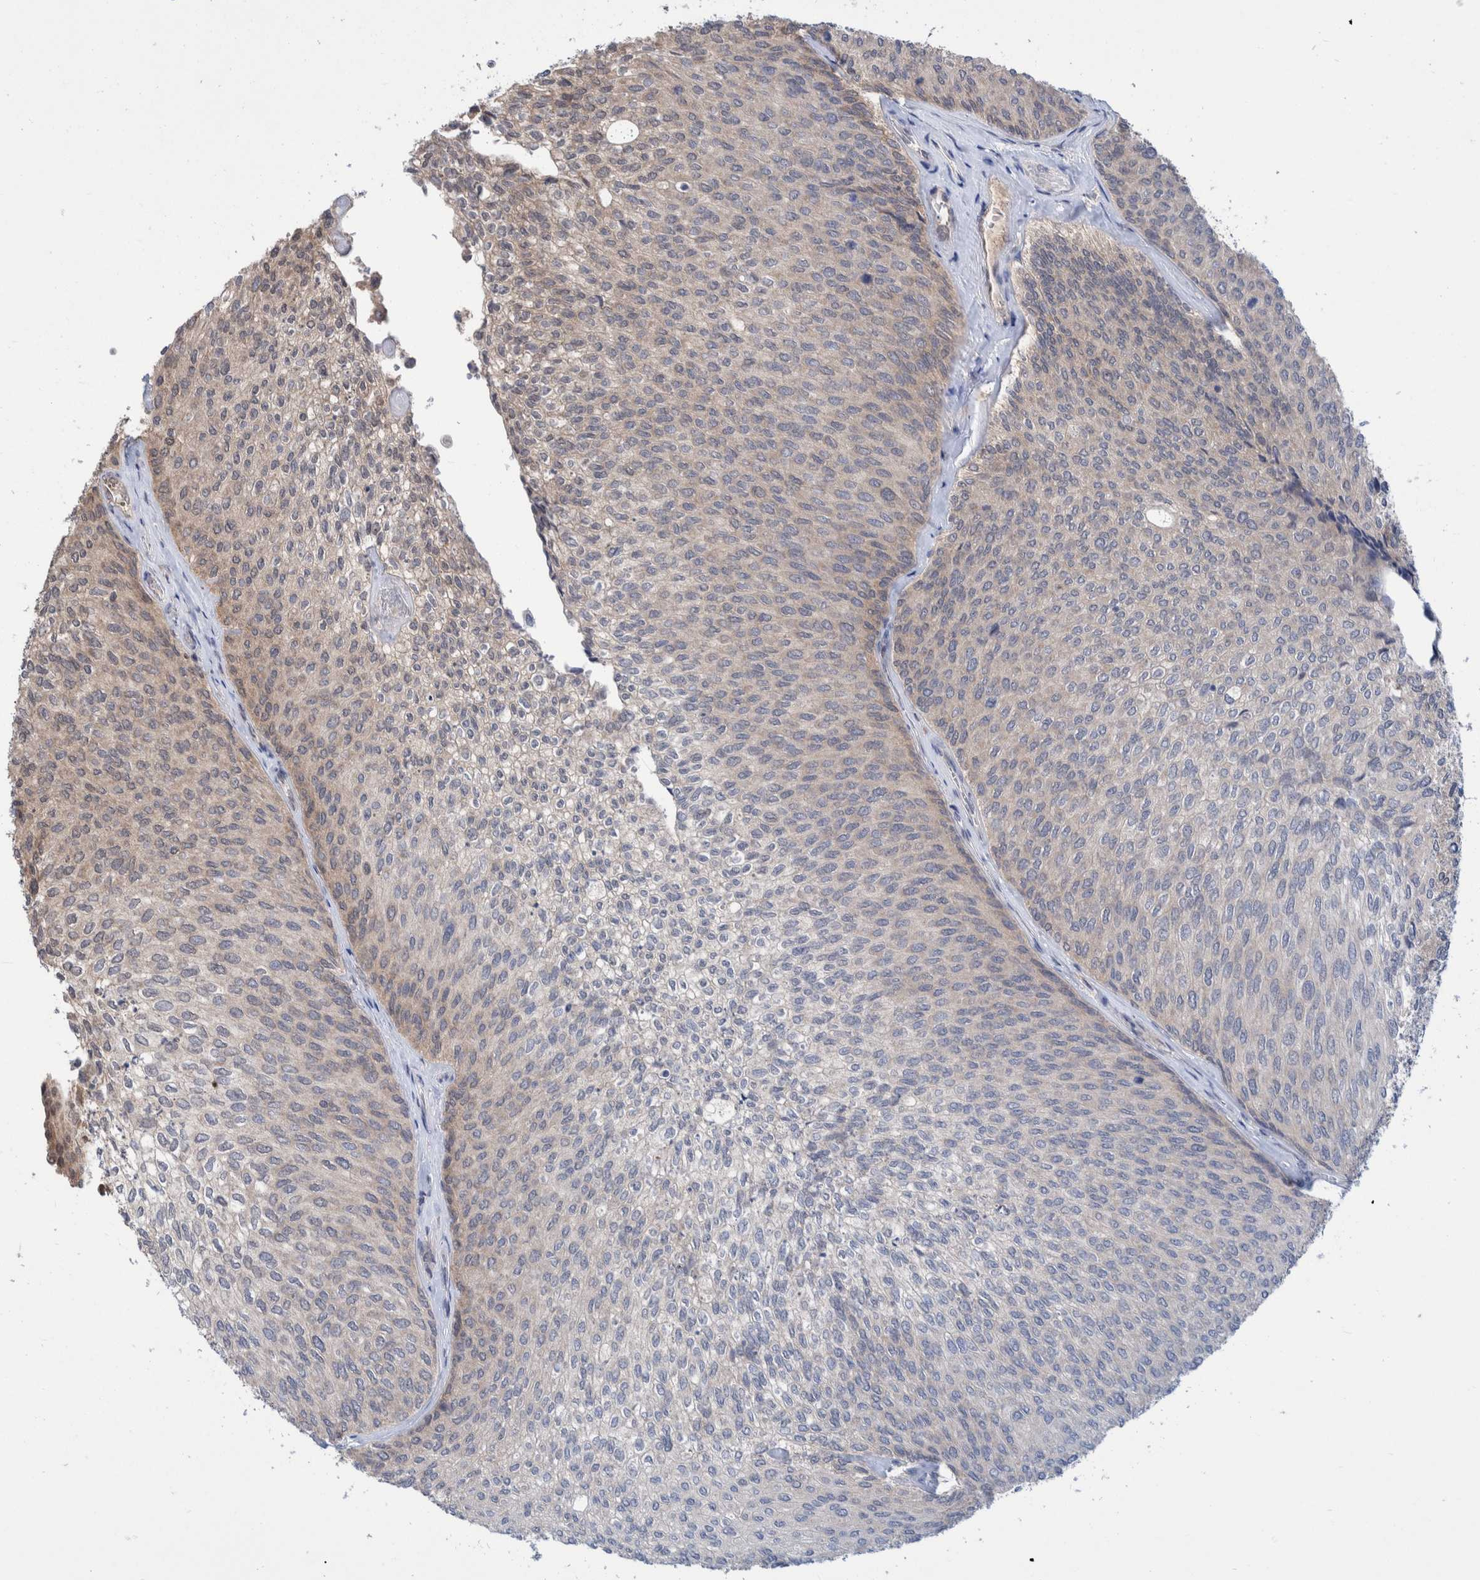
{"staining": {"intensity": "weak", "quantity": "<25%", "location": "cytoplasmic/membranous"}, "tissue": "urothelial cancer", "cell_type": "Tumor cells", "image_type": "cancer", "snomed": [{"axis": "morphology", "description": "Urothelial carcinoma, Low grade"}, {"axis": "topography", "description": "Urinary bladder"}], "caption": "Immunohistochemistry (IHC) of human urothelial cancer shows no expression in tumor cells.", "gene": "PLPBP", "patient": {"sex": "female", "age": 79}}